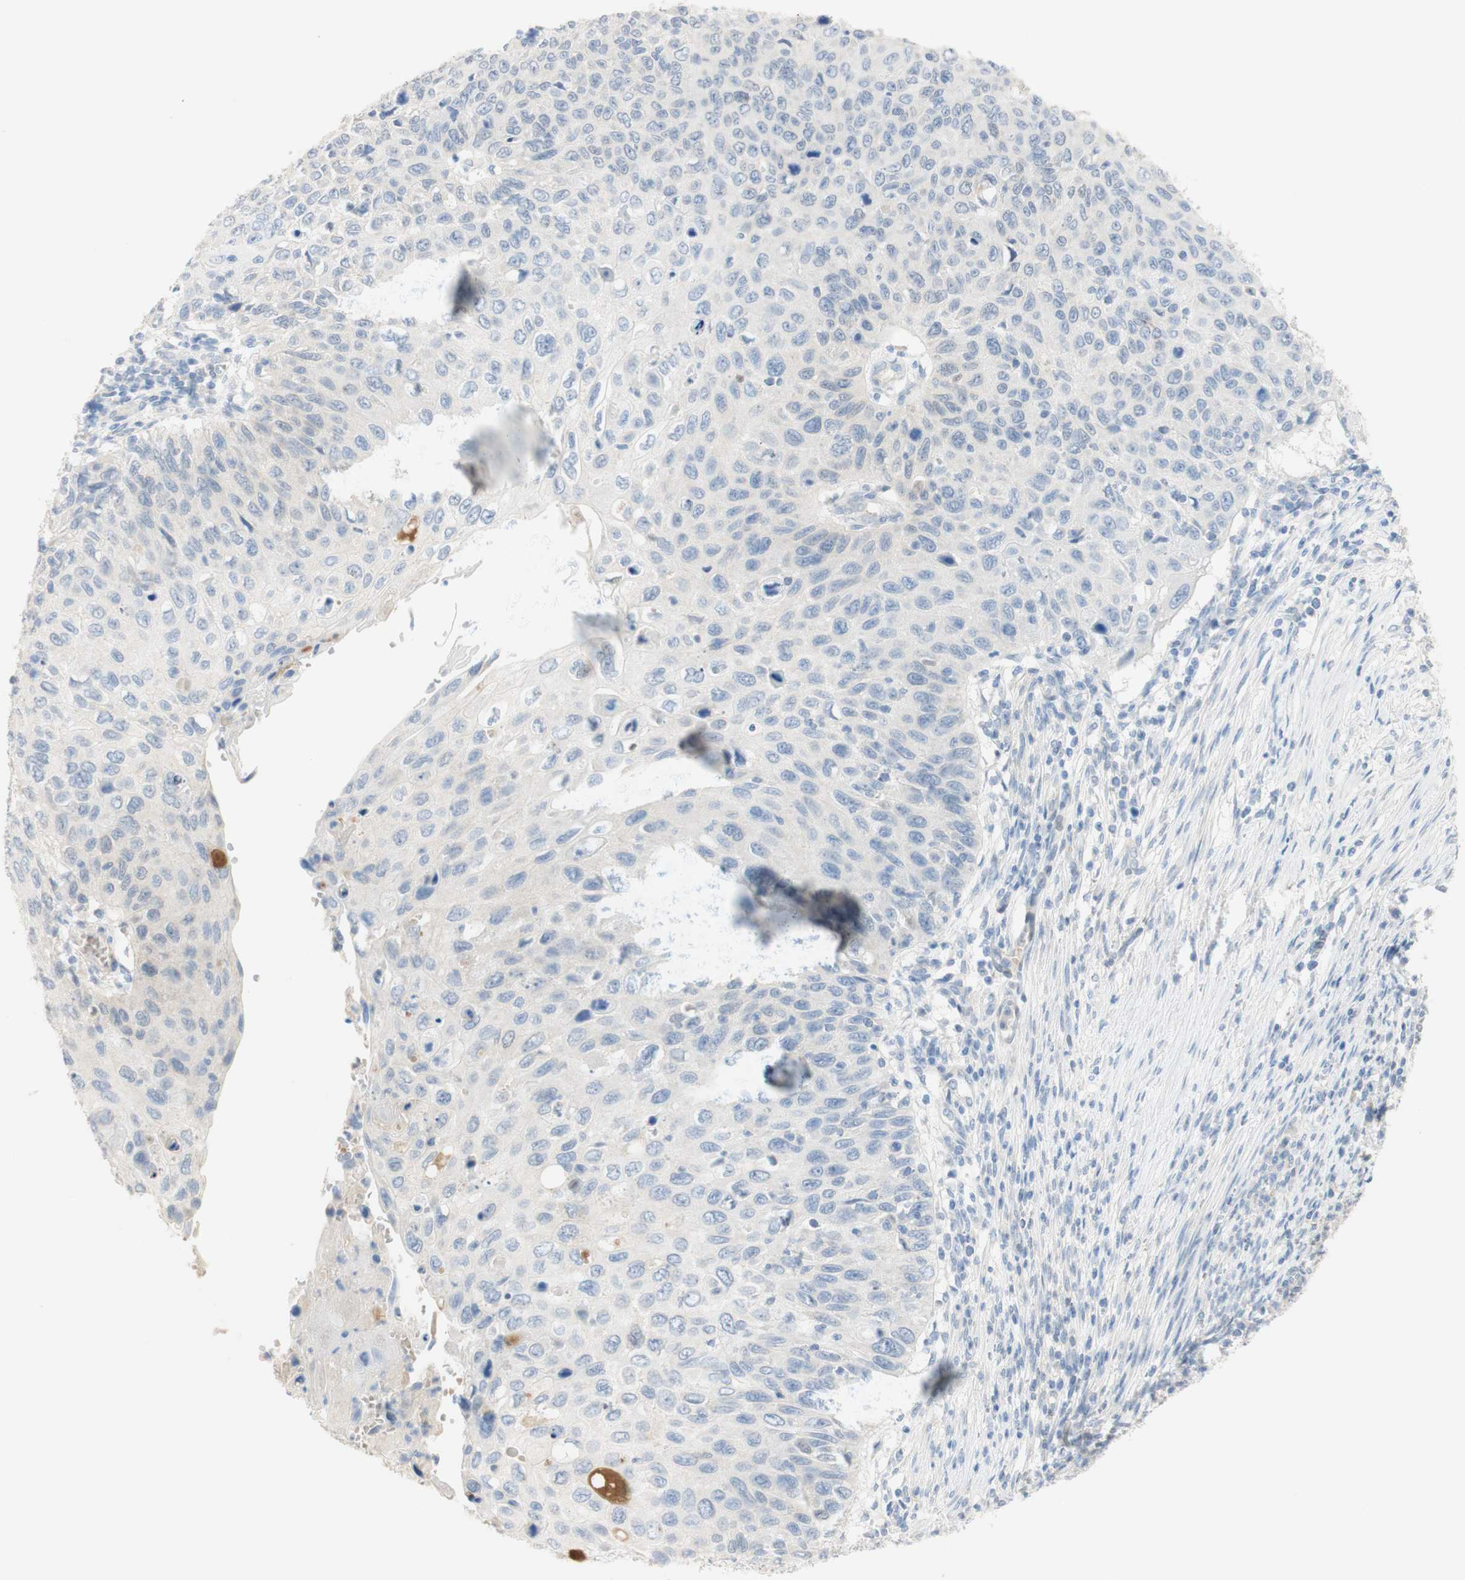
{"staining": {"intensity": "negative", "quantity": "none", "location": "none"}, "tissue": "cervical cancer", "cell_type": "Tumor cells", "image_type": "cancer", "snomed": [{"axis": "morphology", "description": "Squamous cell carcinoma, NOS"}, {"axis": "topography", "description": "Cervix"}], "caption": "Immunohistochemistry (IHC) image of human cervical cancer (squamous cell carcinoma) stained for a protein (brown), which reveals no positivity in tumor cells. (DAB (3,3'-diaminobenzidine) immunohistochemistry (IHC) with hematoxylin counter stain).", "gene": "SELENBP1", "patient": {"sex": "female", "age": 70}}